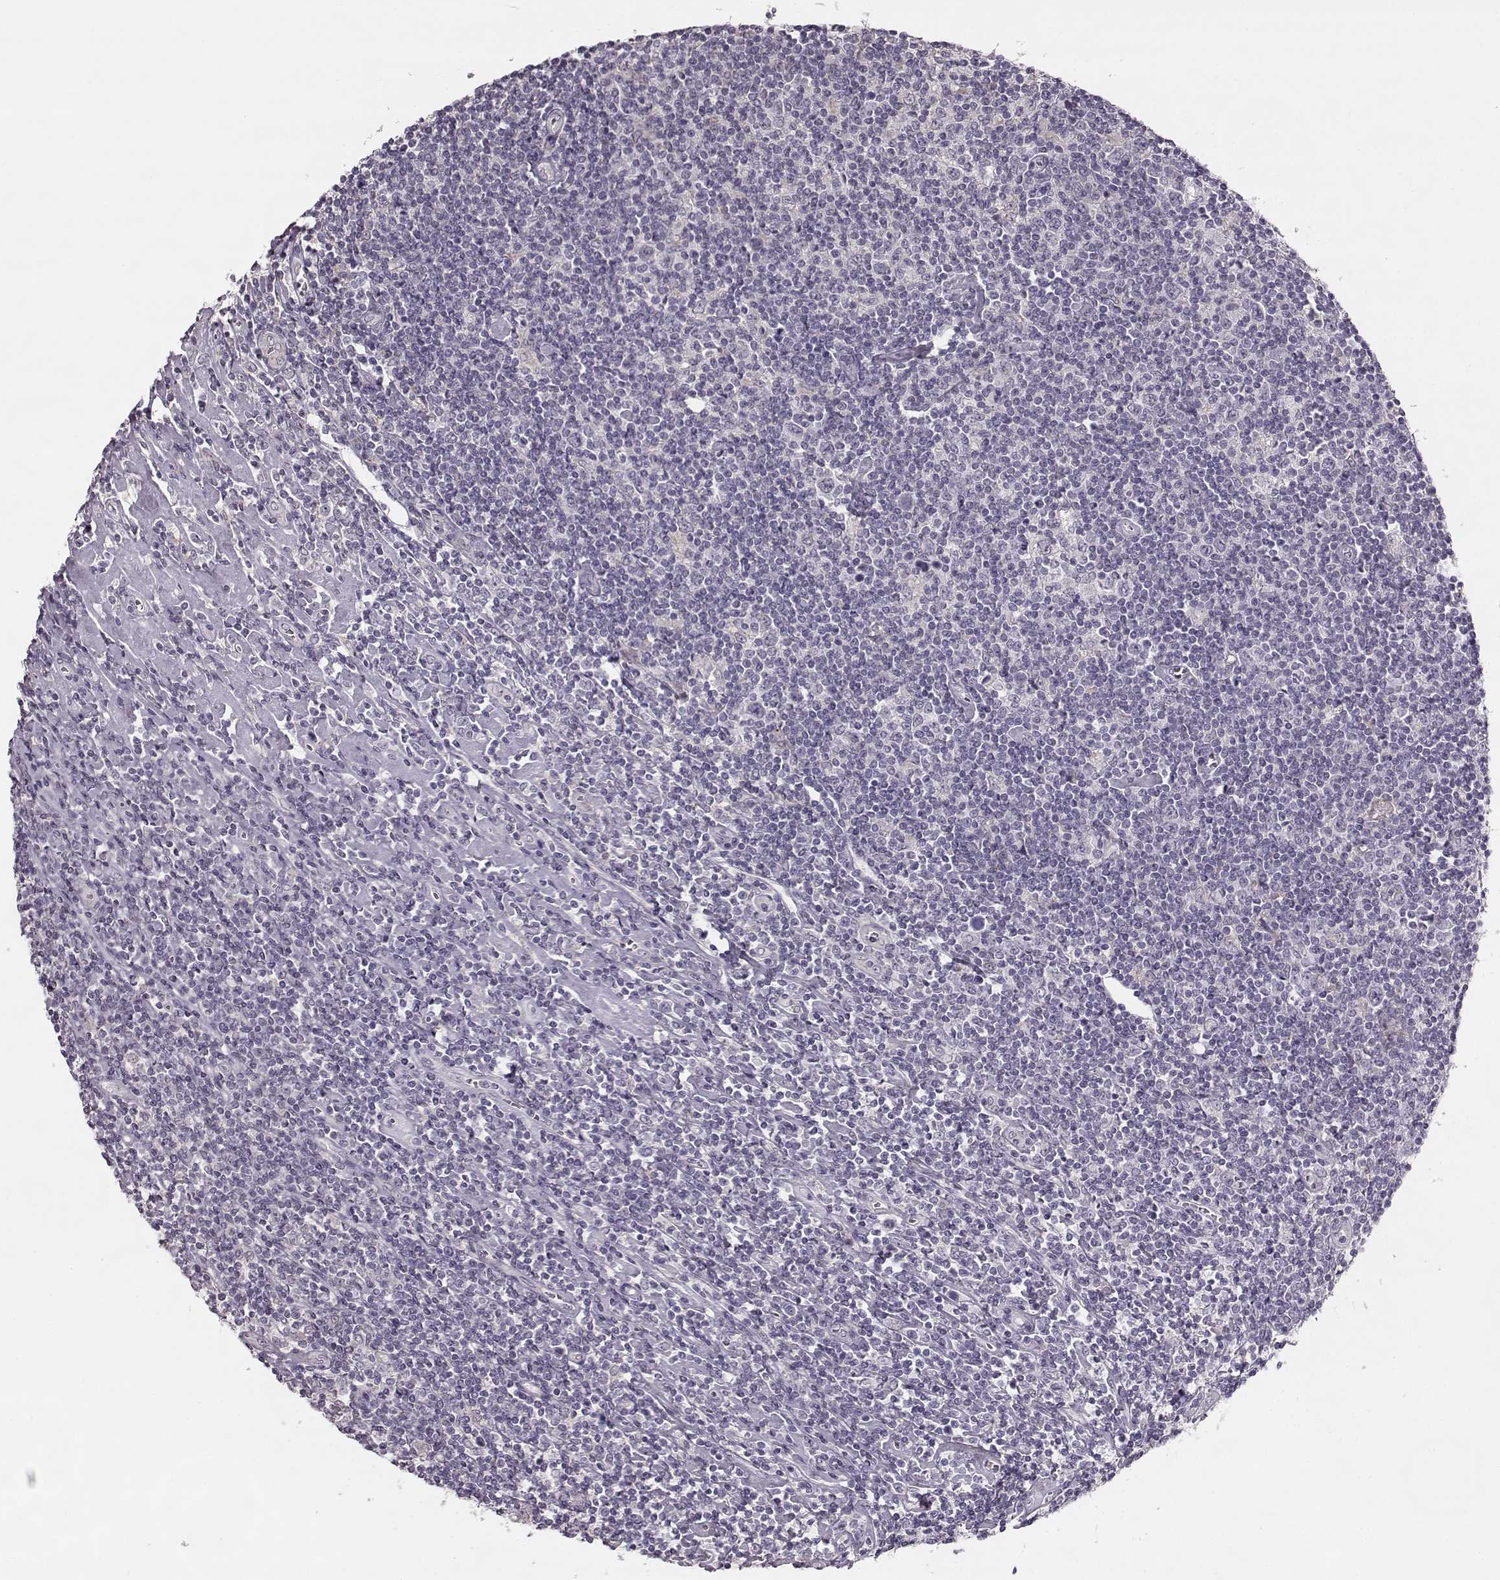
{"staining": {"intensity": "negative", "quantity": "none", "location": "none"}, "tissue": "lymphoma", "cell_type": "Tumor cells", "image_type": "cancer", "snomed": [{"axis": "morphology", "description": "Hodgkin's disease, NOS"}, {"axis": "topography", "description": "Lymph node"}], "caption": "A high-resolution histopathology image shows IHC staining of Hodgkin's disease, which shows no significant staining in tumor cells.", "gene": "MAP6D1", "patient": {"sex": "male", "age": 40}}